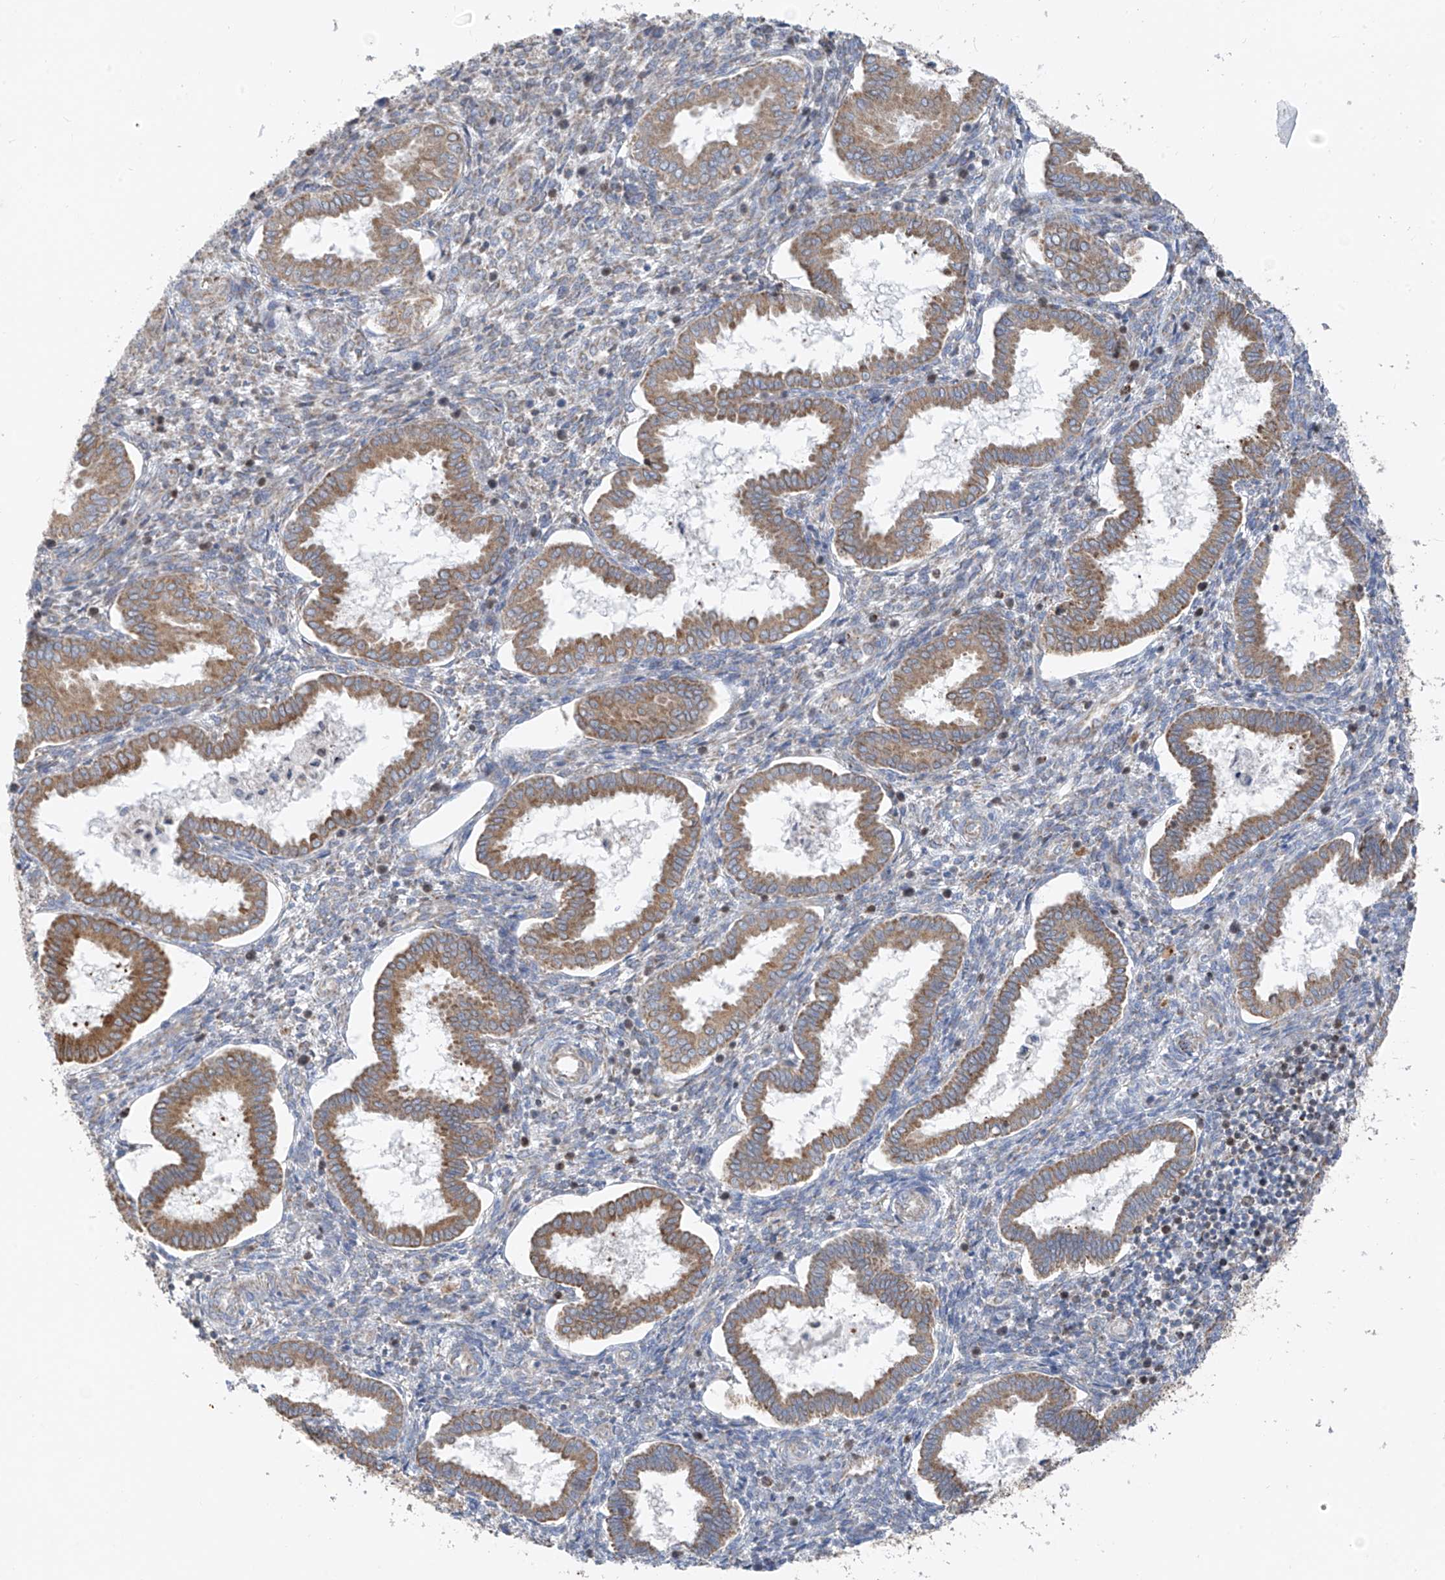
{"staining": {"intensity": "negative", "quantity": "none", "location": "none"}, "tissue": "endometrium", "cell_type": "Cells in endometrial stroma", "image_type": "normal", "snomed": [{"axis": "morphology", "description": "Normal tissue, NOS"}, {"axis": "topography", "description": "Endometrium"}], "caption": "Immunohistochemistry photomicrograph of normal endometrium stained for a protein (brown), which displays no staining in cells in endometrial stroma.", "gene": "EOMES", "patient": {"sex": "female", "age": 24}}